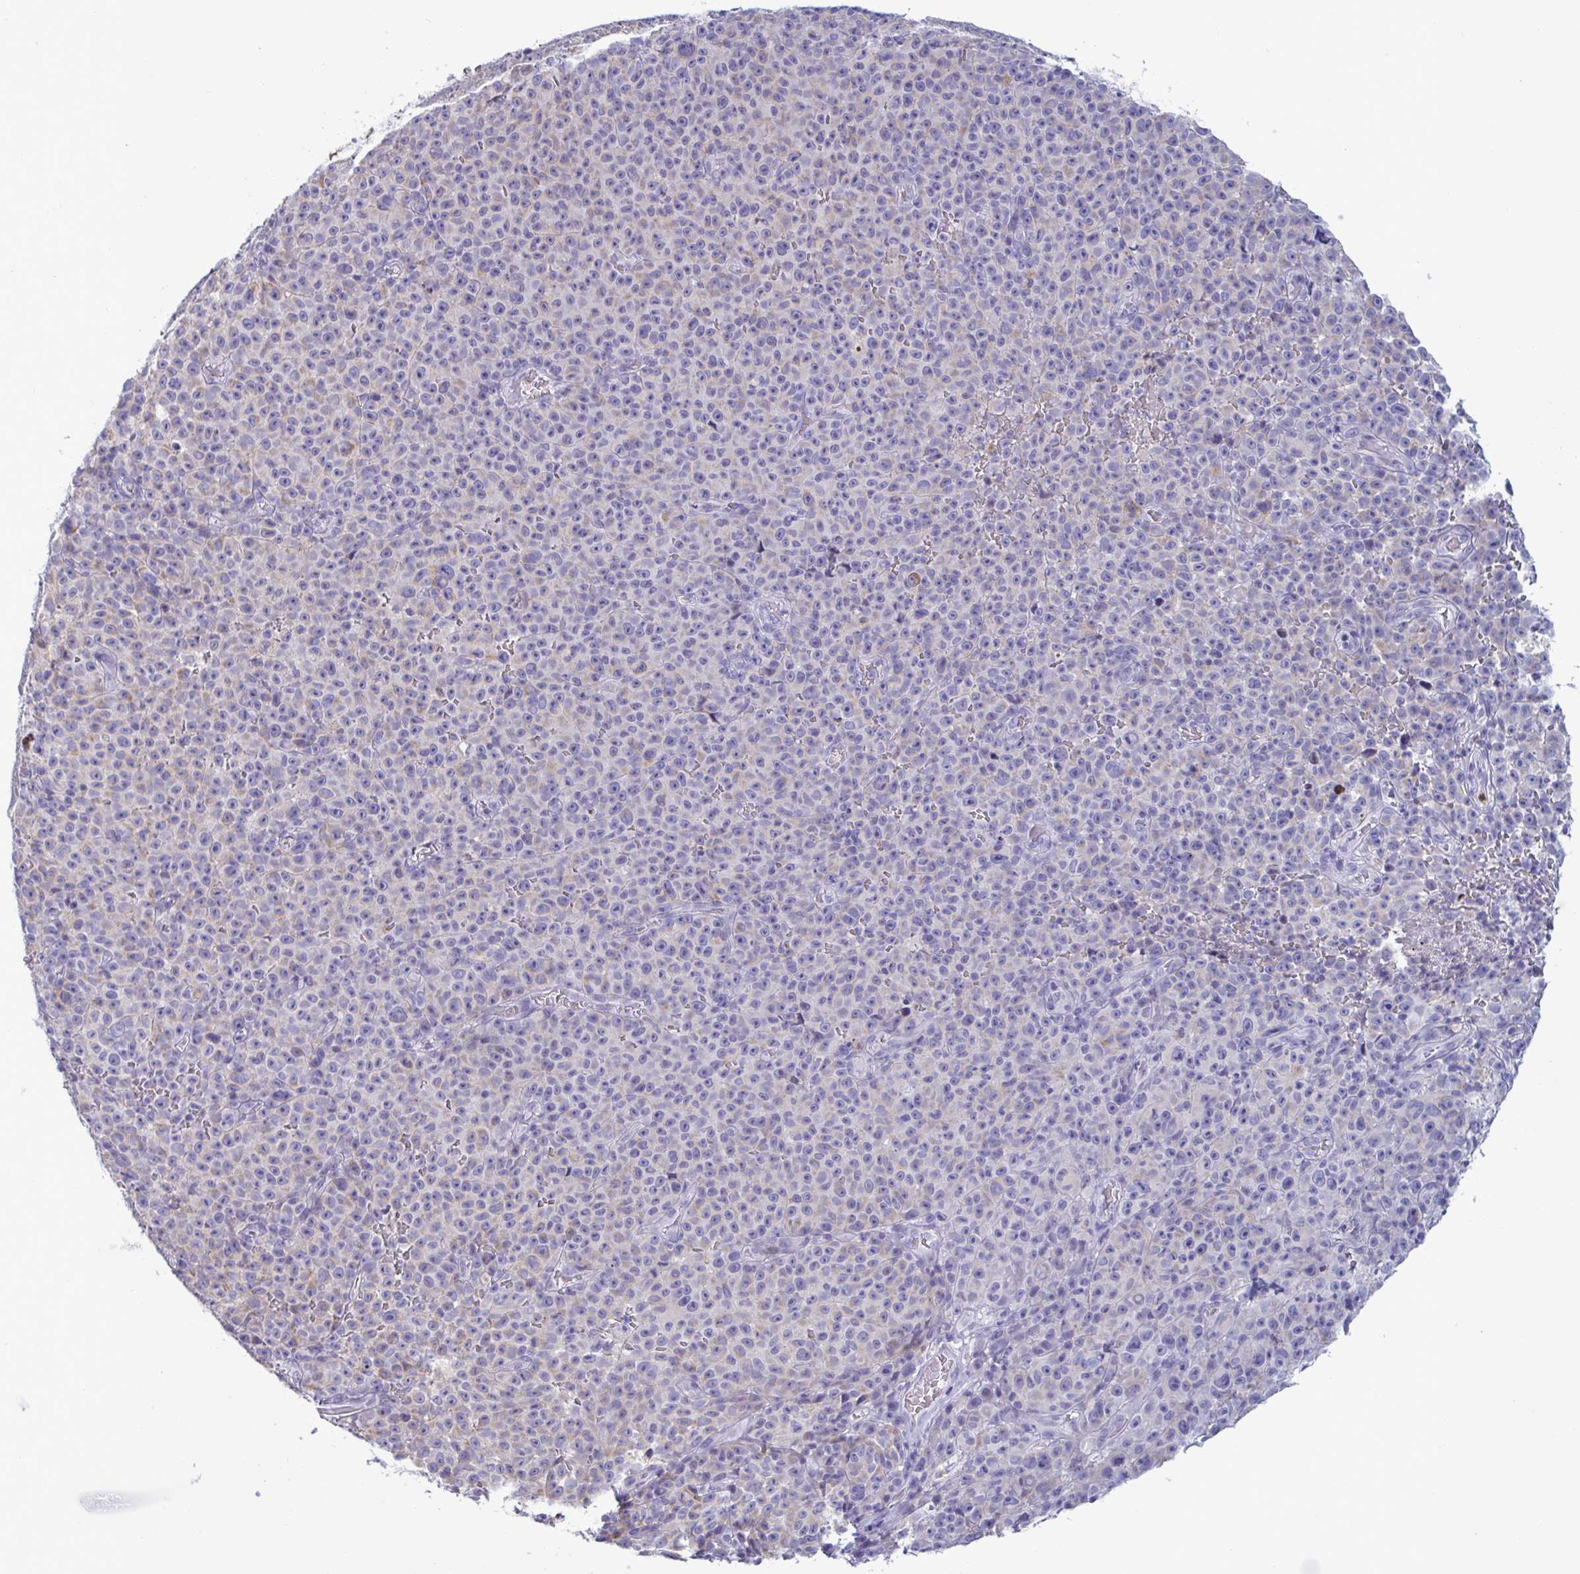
{"staining": {"intensity": "negative", "quantity": "none", "location": "none"}, "tissue": "melanoma", "cell_type": "Tumor cells", "image_type": "cancer", "snomed": [{"axis": "morphology", "description": "Malignant melanoma, NOS"}, {"axis": "topography", "description": "Skin"}], "caption": "Human melanoma stained for a protein using IHC shows no positivity in tumor cells.", "gene": "TAS2R38", "patient": {"sex": "female", "age": 82}}